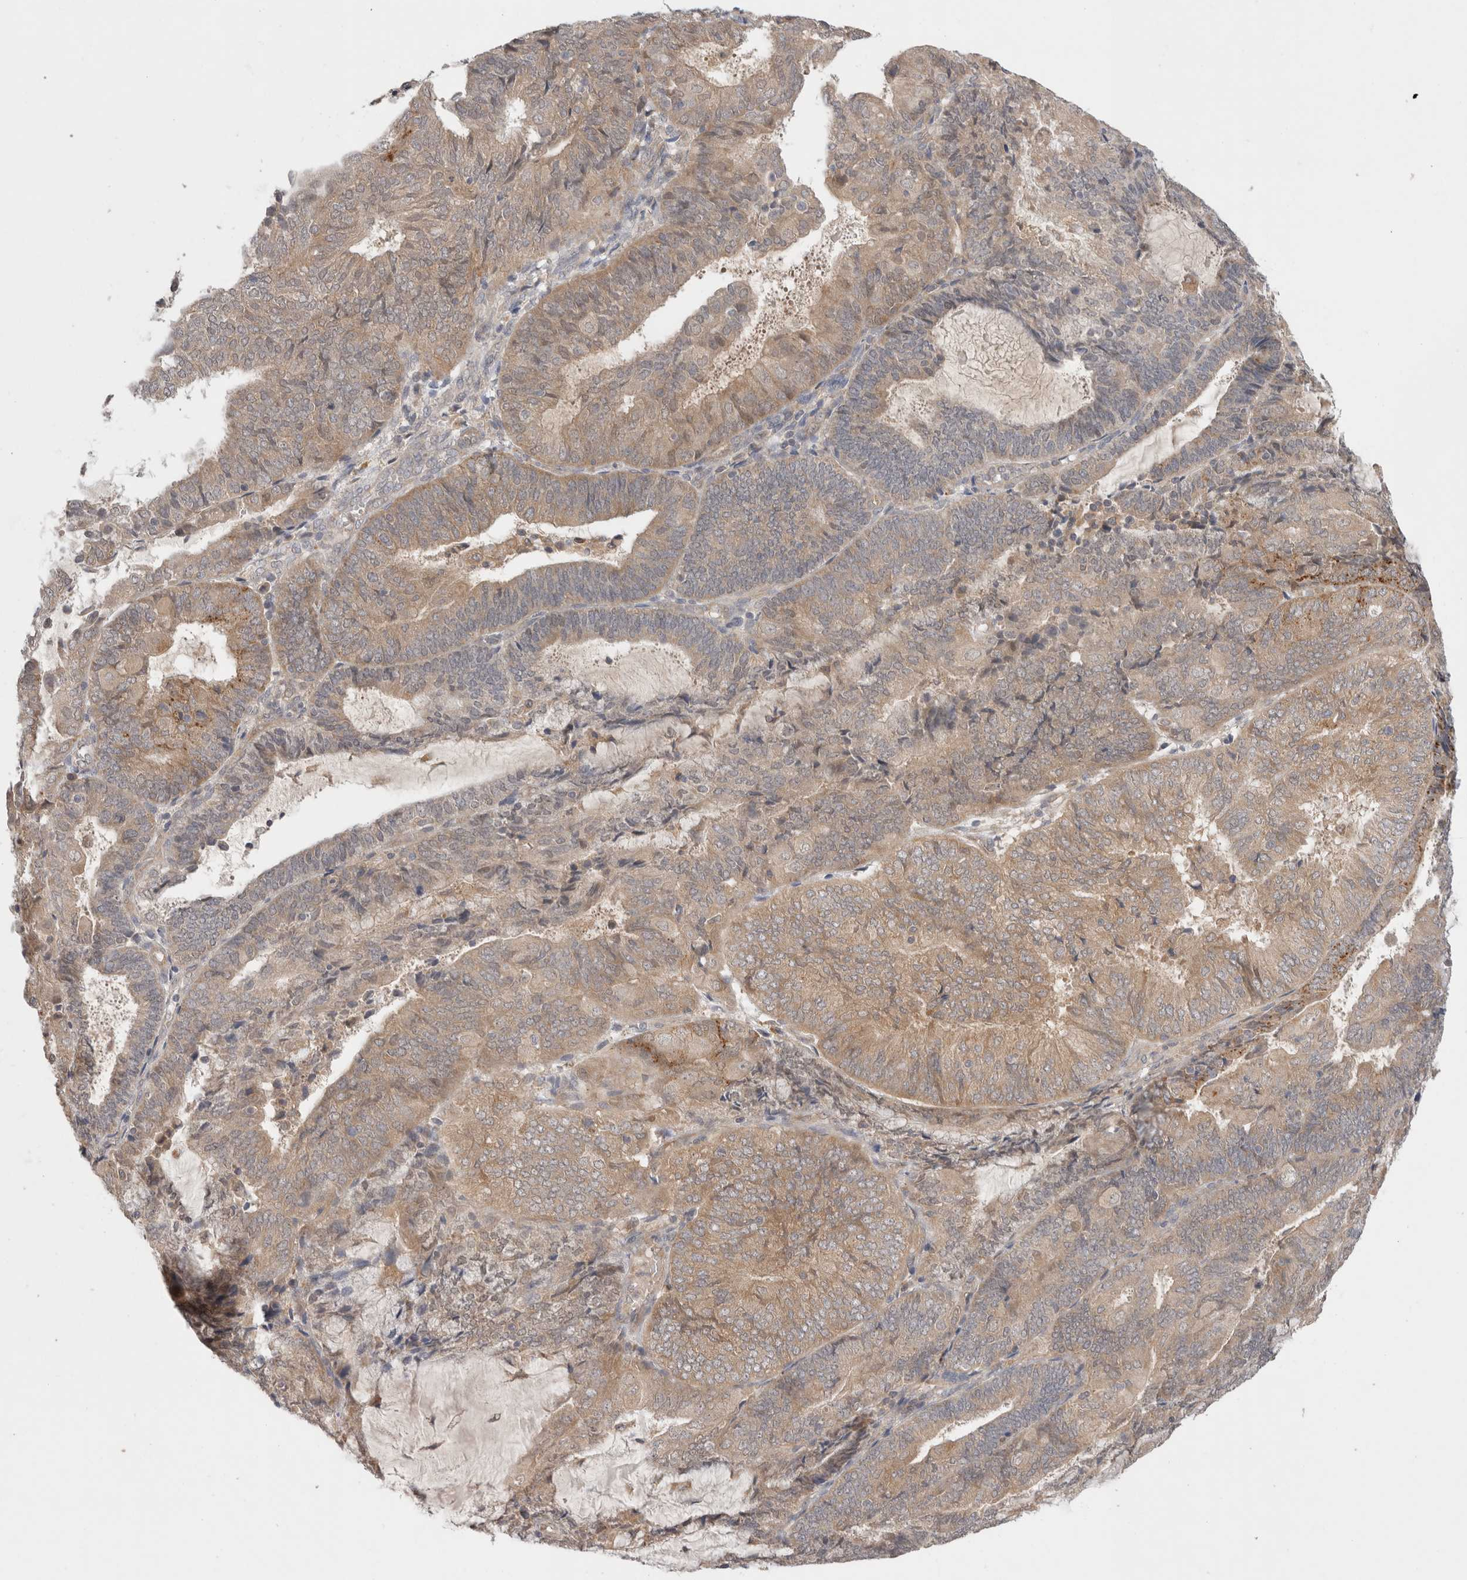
{"staining": {"intensity": "moderate", "quantity": ">75%", "location": "cytoplasmic/membranous"}, "tissue": "endometrial cancer", "cell_type": "Tumor cells", "image_type": "cancer", "snomed": [{"axis": "morphology", "description": "Adenocarcinoma, NOS"}, {"axis": "topography", "description": "Endometrium"}], "caption": "DAB immunohistochemical staining of human endometrial adenocarcinoma exhibits moderate cytoplasmic/membranous protein positivity in approximately >75% of tumor cells. (DAB = brown stain, brightfield microscopy at high magnification).", "gene": "SGK1", "patient": {"sex": "female", "age": 81}}